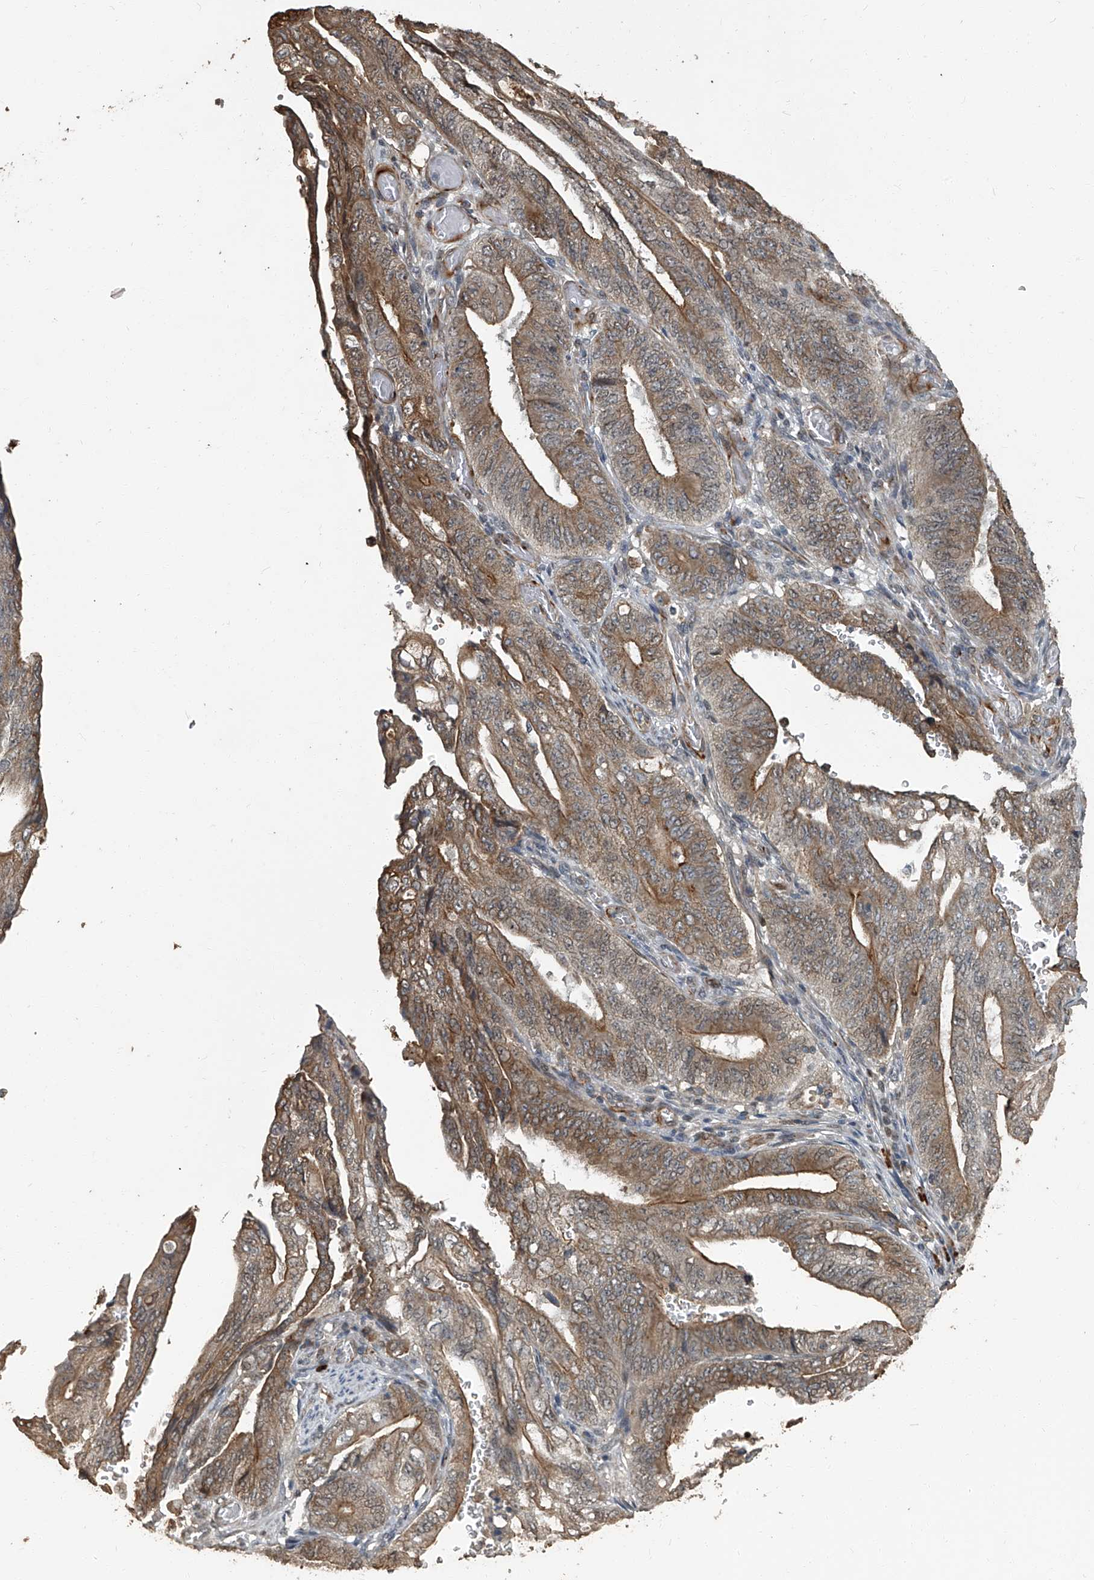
{"staining": {"intensity": "moderate", "quantity": ">75%", "location": "cytoplasmic/membranous"}, "tissue": "stomach cancer", "cell_type": "Tumor cells", "image_type": "cancer", "snomed": [{"axis": "morphology", "description": "Adenocarcinoma, NOS"}, {"axis": "topography", "description": "Stomach"}], "caption": "Human stomach adenocarcinoma stained with a protein marker reveals moderate staining in tumor cells.", "gene": "GPR132", "patient": {"sex": "female", "age": 73}}